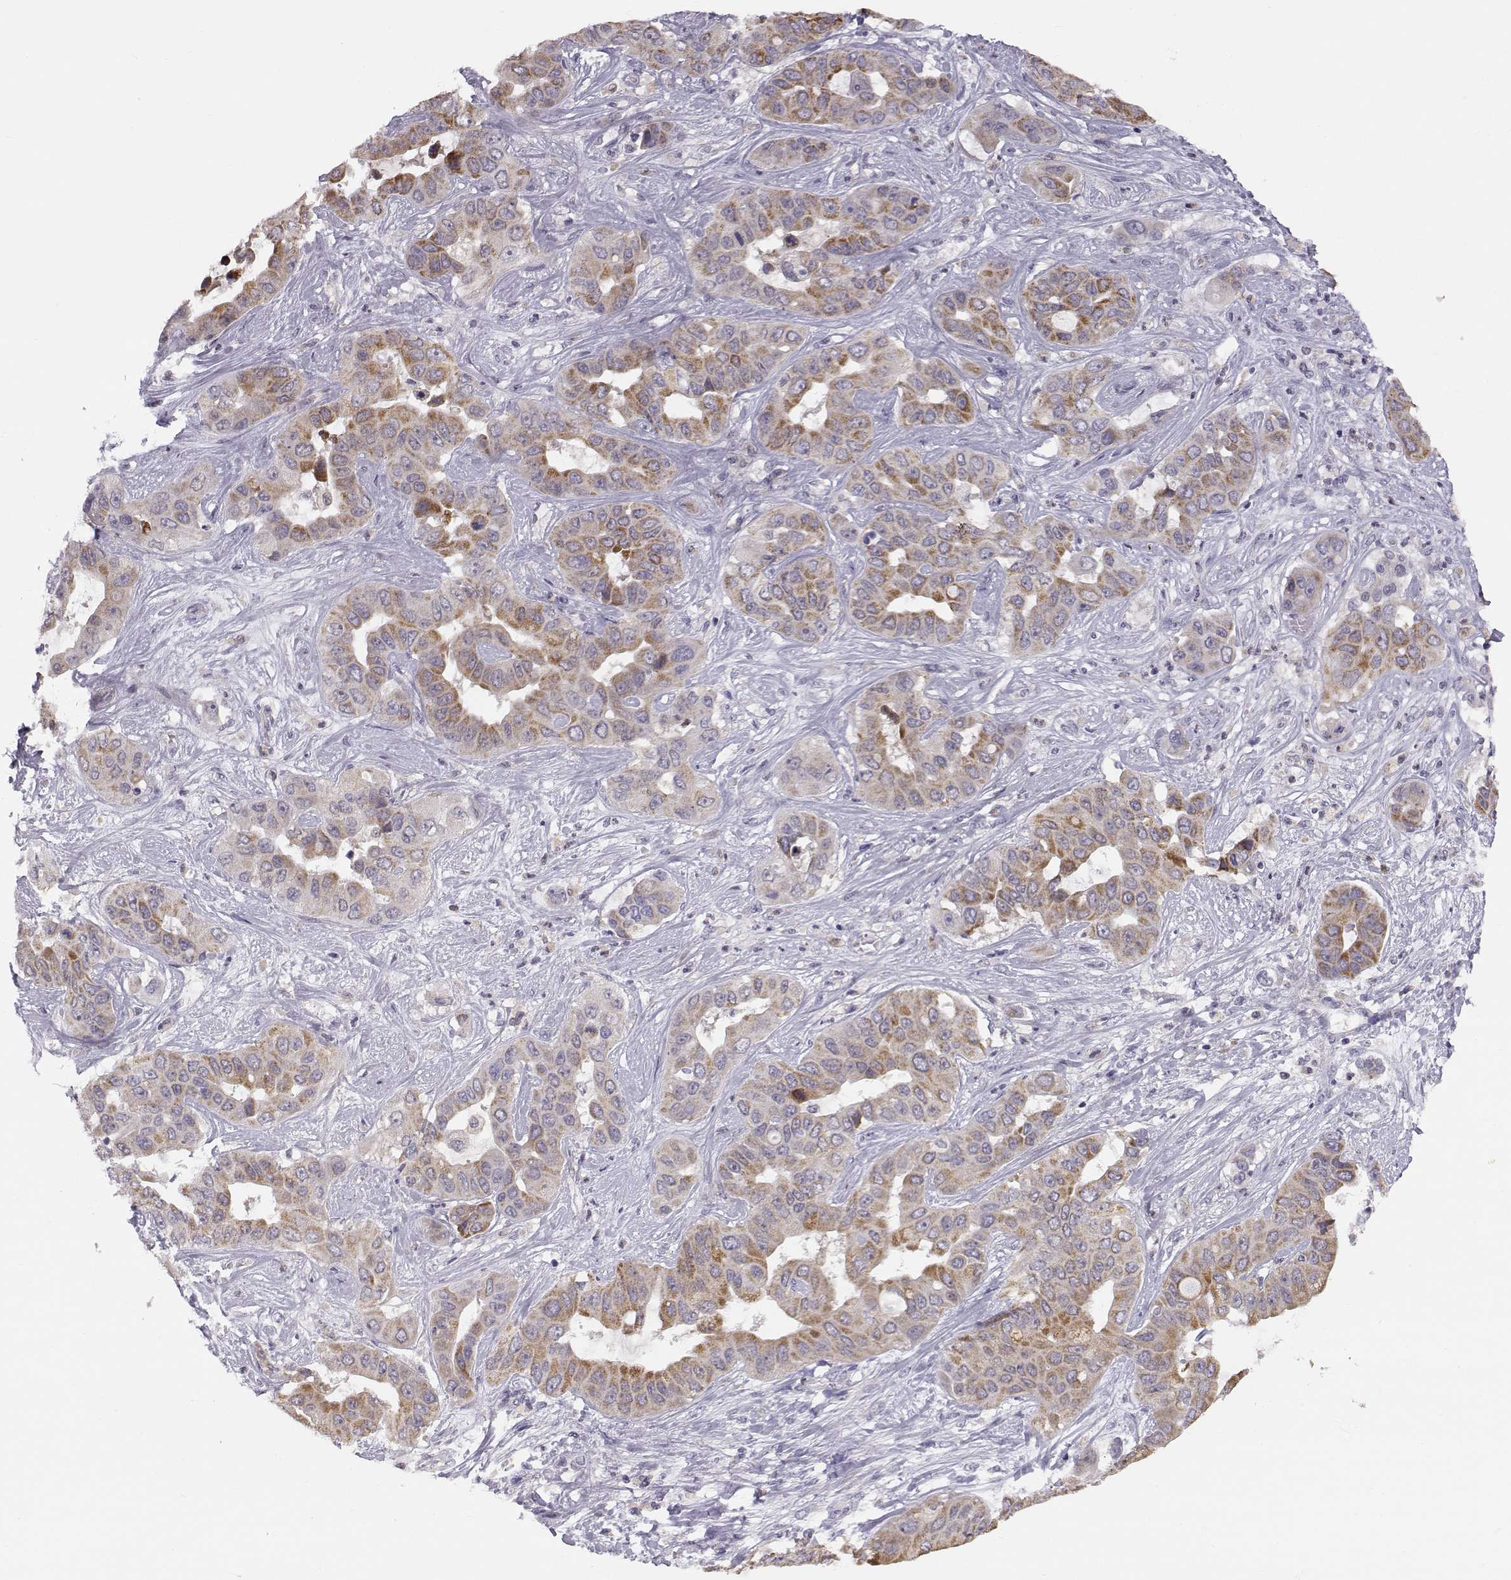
{"staining": {"intensity": "moderate", "quantity": ">75%", "location": "cytoplasmic/membranous"}, "tissue": "liver cancer", "cell_type": "Tumor cells", "image_type": "cancer", "snomed": [{"axis": "morphology", "description": "Cholangiocarcinoma"}, {"axis": "topography", "description": "Liver"}], "caption": "The image exhibits staining of cholangiocarcinoma (liver), revealing moderate cytoplasmic/membranous protein positivity (brown color) within tumor cells. (Stains: DAB in brown, nuclei in blue, Microscopy: brightfield microscopy at high magnification).", "gene": "ACSL6", "patient": {"sex": "female", "age": 52}}